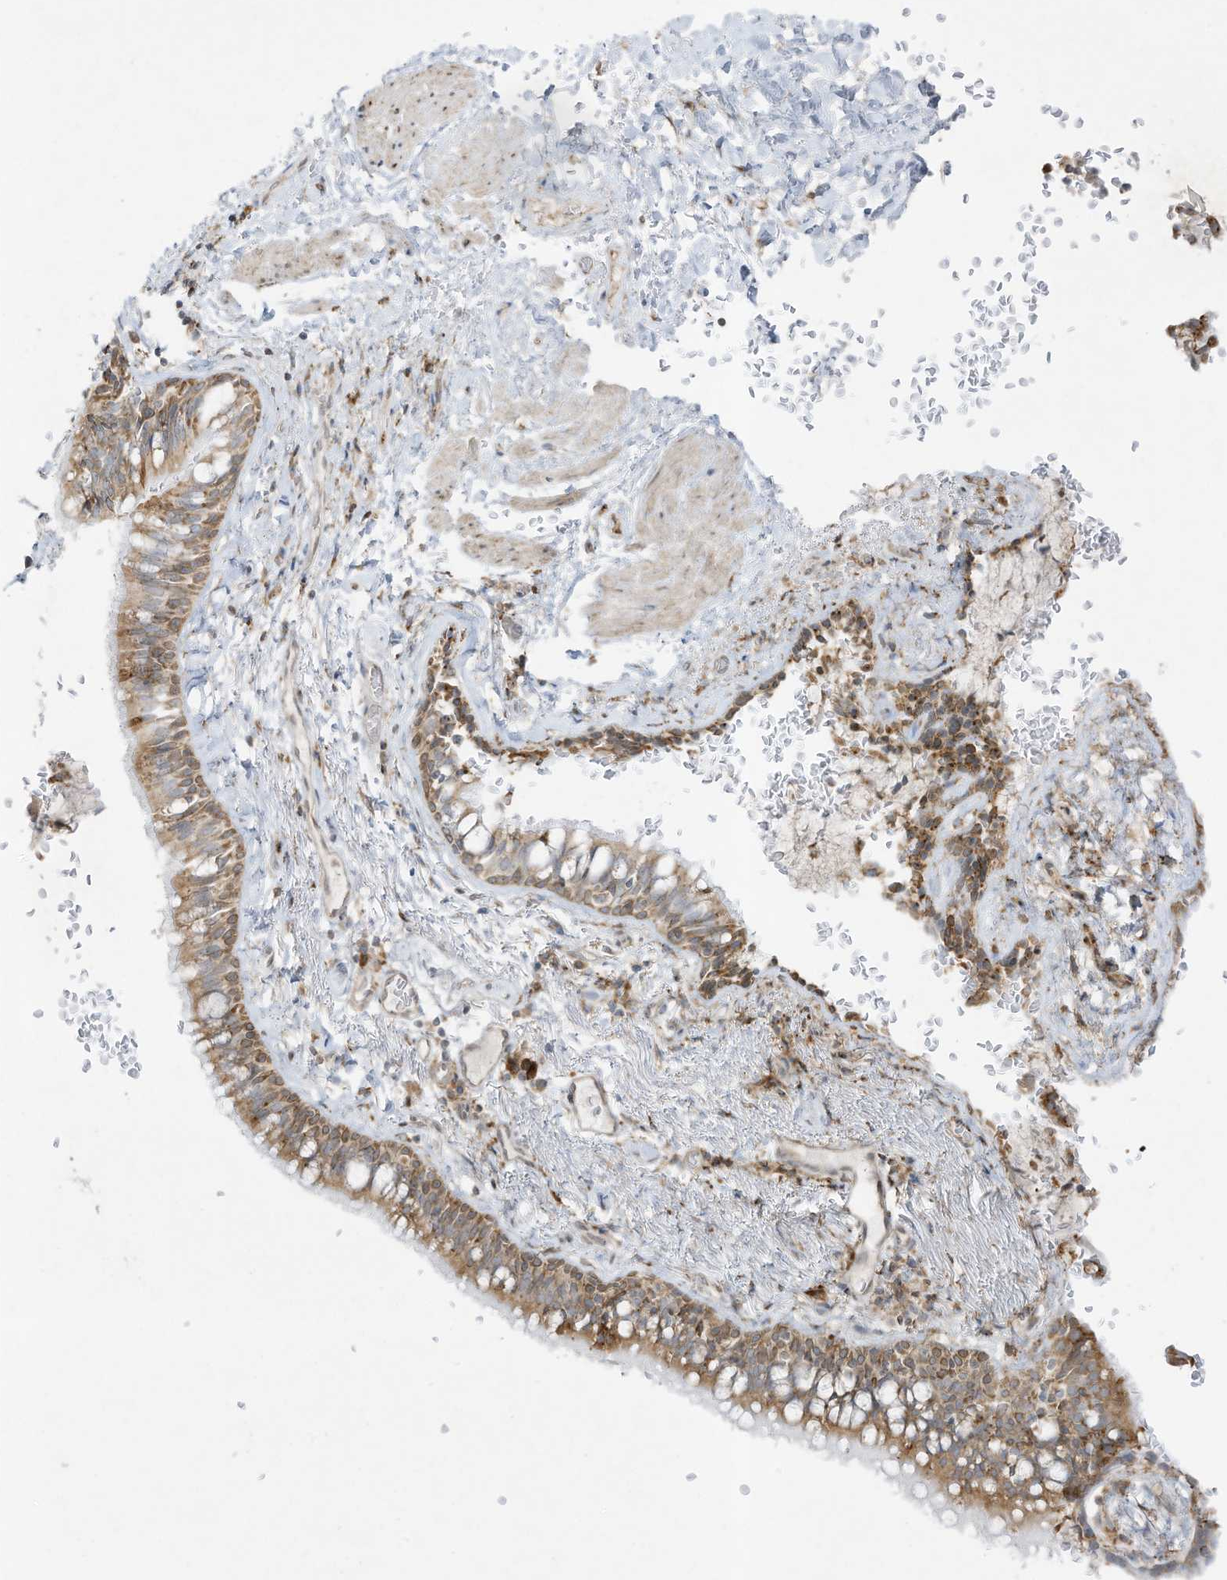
{"staining": {"intensity": "moderate", "quantity": "25%-75%", "location": "cytoplasmic/membranous"}, "tissue": "bronchus", "cell_type": "Respiratory epithelial cells", "image_type": "normal", "snomed": [{"axis": "morphology", "description": "Normal tissue, NOS"}, {"axis": "topography", "description": "Cartilage tissue"}, {"axis": "topography", "description": "Bronchus"}], "caption": "Immunohistochemical staining of benign human bronchus demonstrates 25%-75% levels of moderate cytoplasmic/membranous protein expression in approximately 25%-75% of respiratory epithelial cells. (DAB IHC with brightfield microscopy, high magnification).", "gene": "PTK6", "patient": {"sex": "female", "age": 36}}